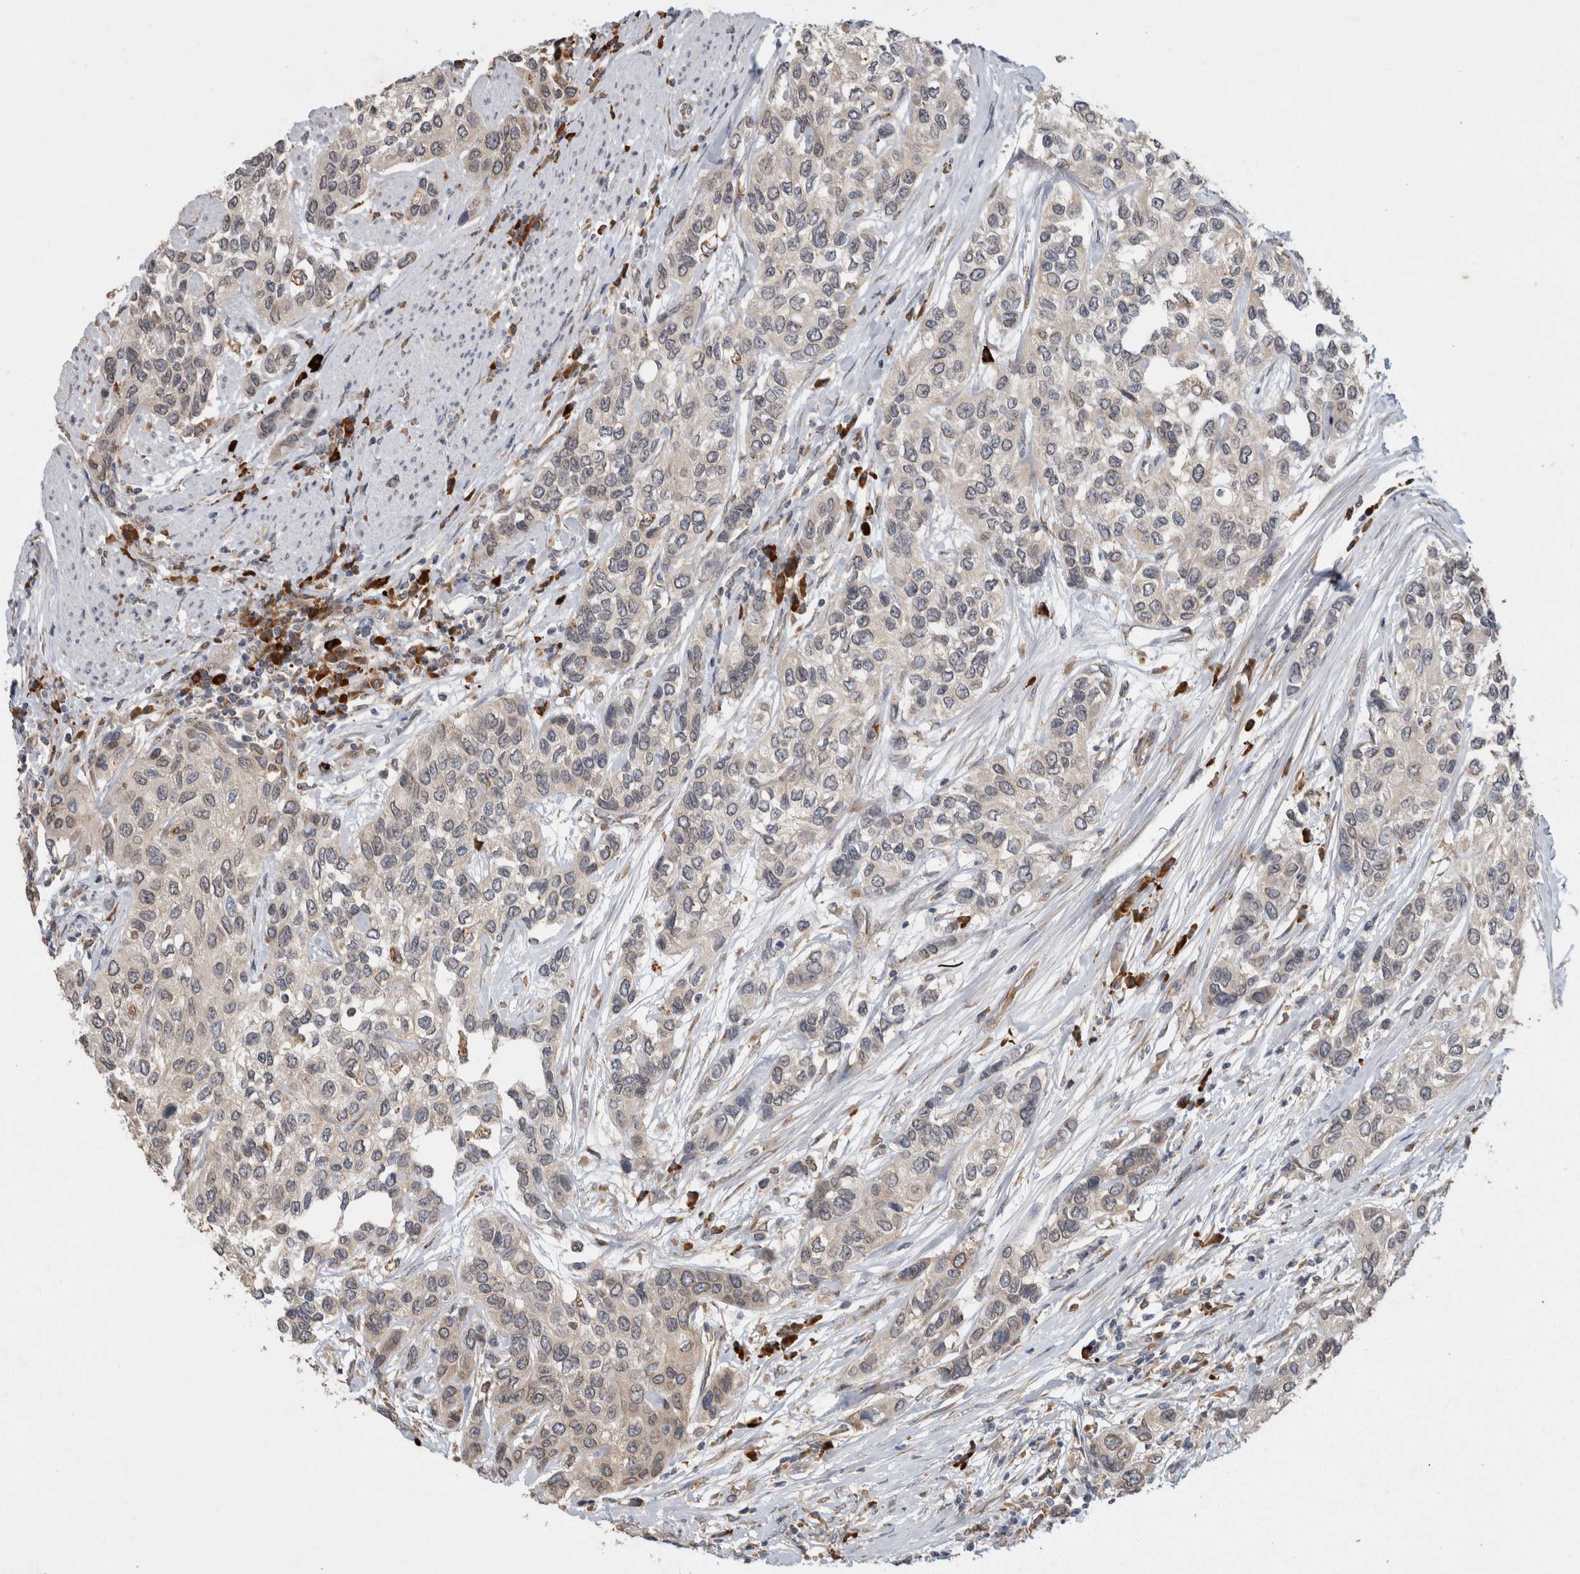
{"staining": {"intensity": "weak", "quantity": ">75%", "location": "cytoplasmic/membranous"}, "tissue": "urothelial cancer", "cell_type": "Tumor cells", "image_type": "cancer", "snomed": [{"axis": "morphology", "description": "Urothelial carcinoma, High grade"}, {"axis": "topography", "description": "Urinary bladder"}], "caption": "The photomicrograph demonstrates staining of high-grade urothelial carcinoma, revealing weak cytoplasmic/membranous protein positivity (brown color) within tumor cells.", "gene": "ADGRL3", "patient": {"sex": "female", "age": 56}}